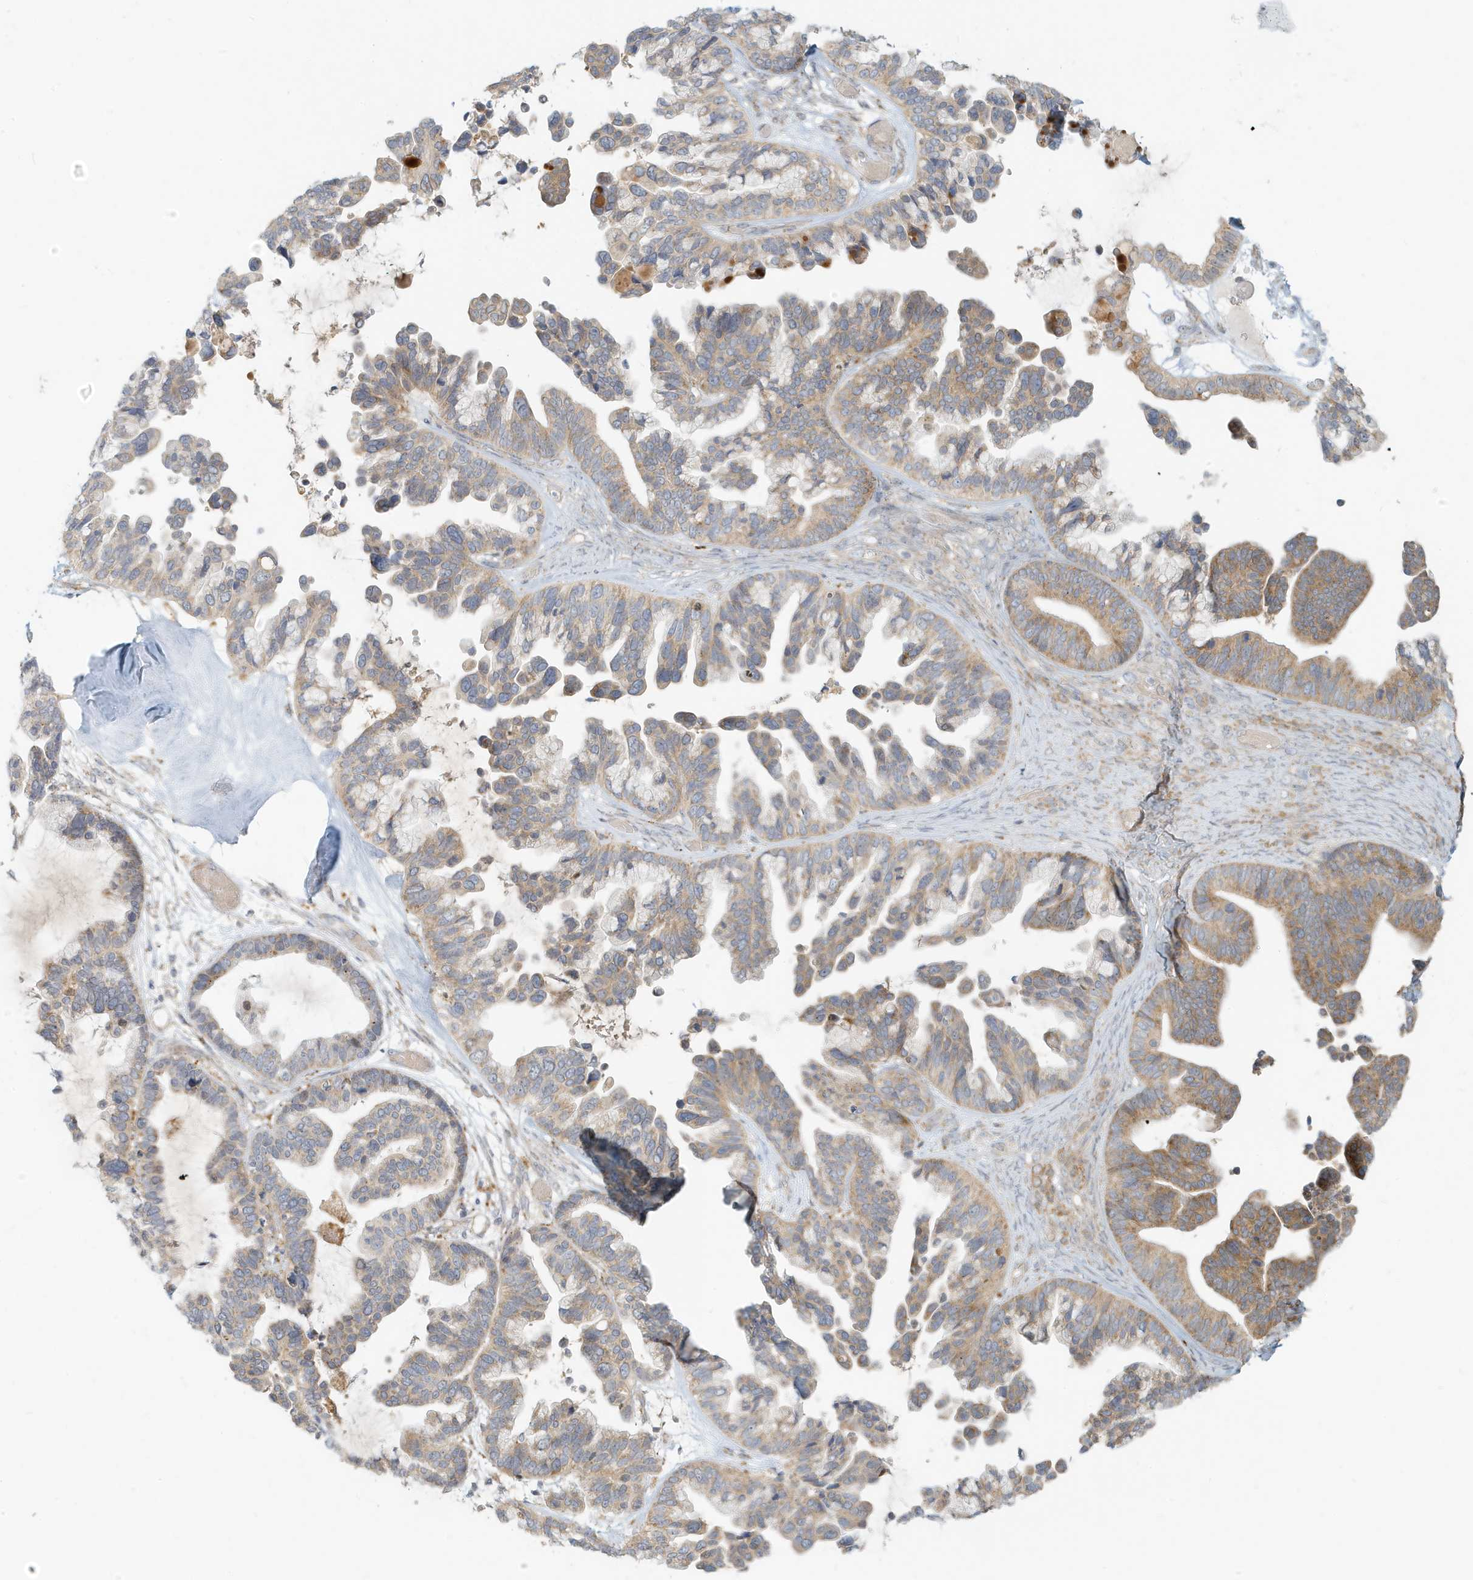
{"staining": {"intensity": "weak", "quantity": ">75%", "location": "cytoplasmic/membranous"}, "tissue": "ovarian cancer", "cell_type": "Tumor cells", "image_type": "cancer", "snomed": [{"axis": "morphology", "description": "Cystadenocarcinoma, serous, NOS"}, {"axis": "topography", "description": "Ovary"}], "caption": "High-power microscopy captured an immunohistochemistry photomicrograph of serous cystadenocarcinoma (ovarian), revealing weak cytoplasmic/membranous staining in approximately >75% of tumor cells.", "gene": "MCOLN1", "patient": {"sex": "female", "age": 56}}